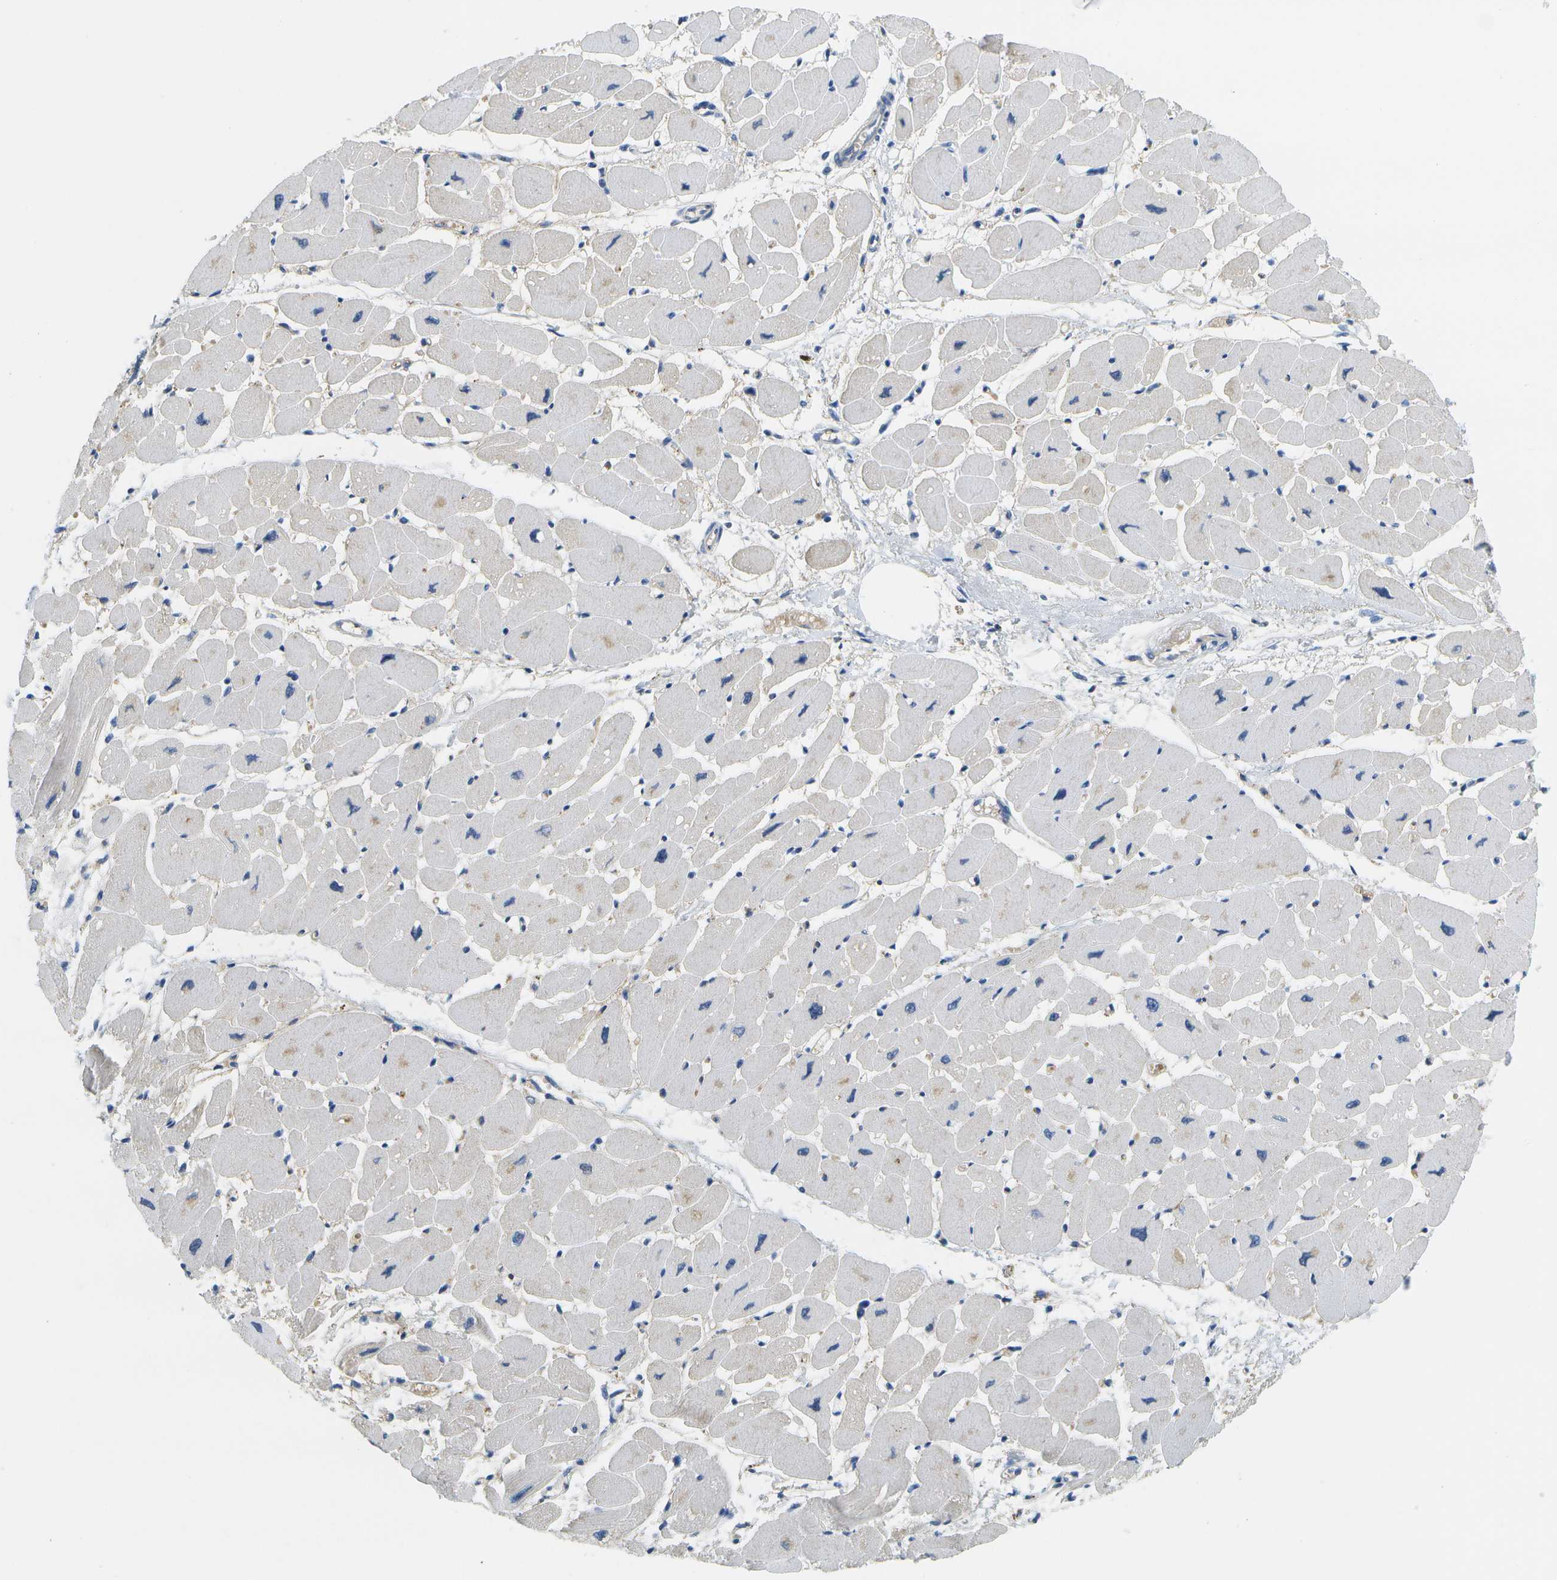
{"staining": {"intensity": "negative", "quantity": "none", "location": "none"}, "tissue": "heart muscle", "cell_type": "Cardiomyocytes", "image_type": "normal", "snomed": [{"axis": "morphology", "description": "Normal tissue, NOS"}, {"axis": "topography", "description": "Heart"}], "caption": "IHC image of unremarkable heart muscle: human heart muscle stained with DAB displays no significant protein staining in cardiomyocytes. (DAB (3,3'-diaminobenzidine) immunohistochemistry (IHC) visualized using brightfield microscopy, high magnification).", "gene": "SERPINA1", "patient": {"sex": "female", "age": 54}}